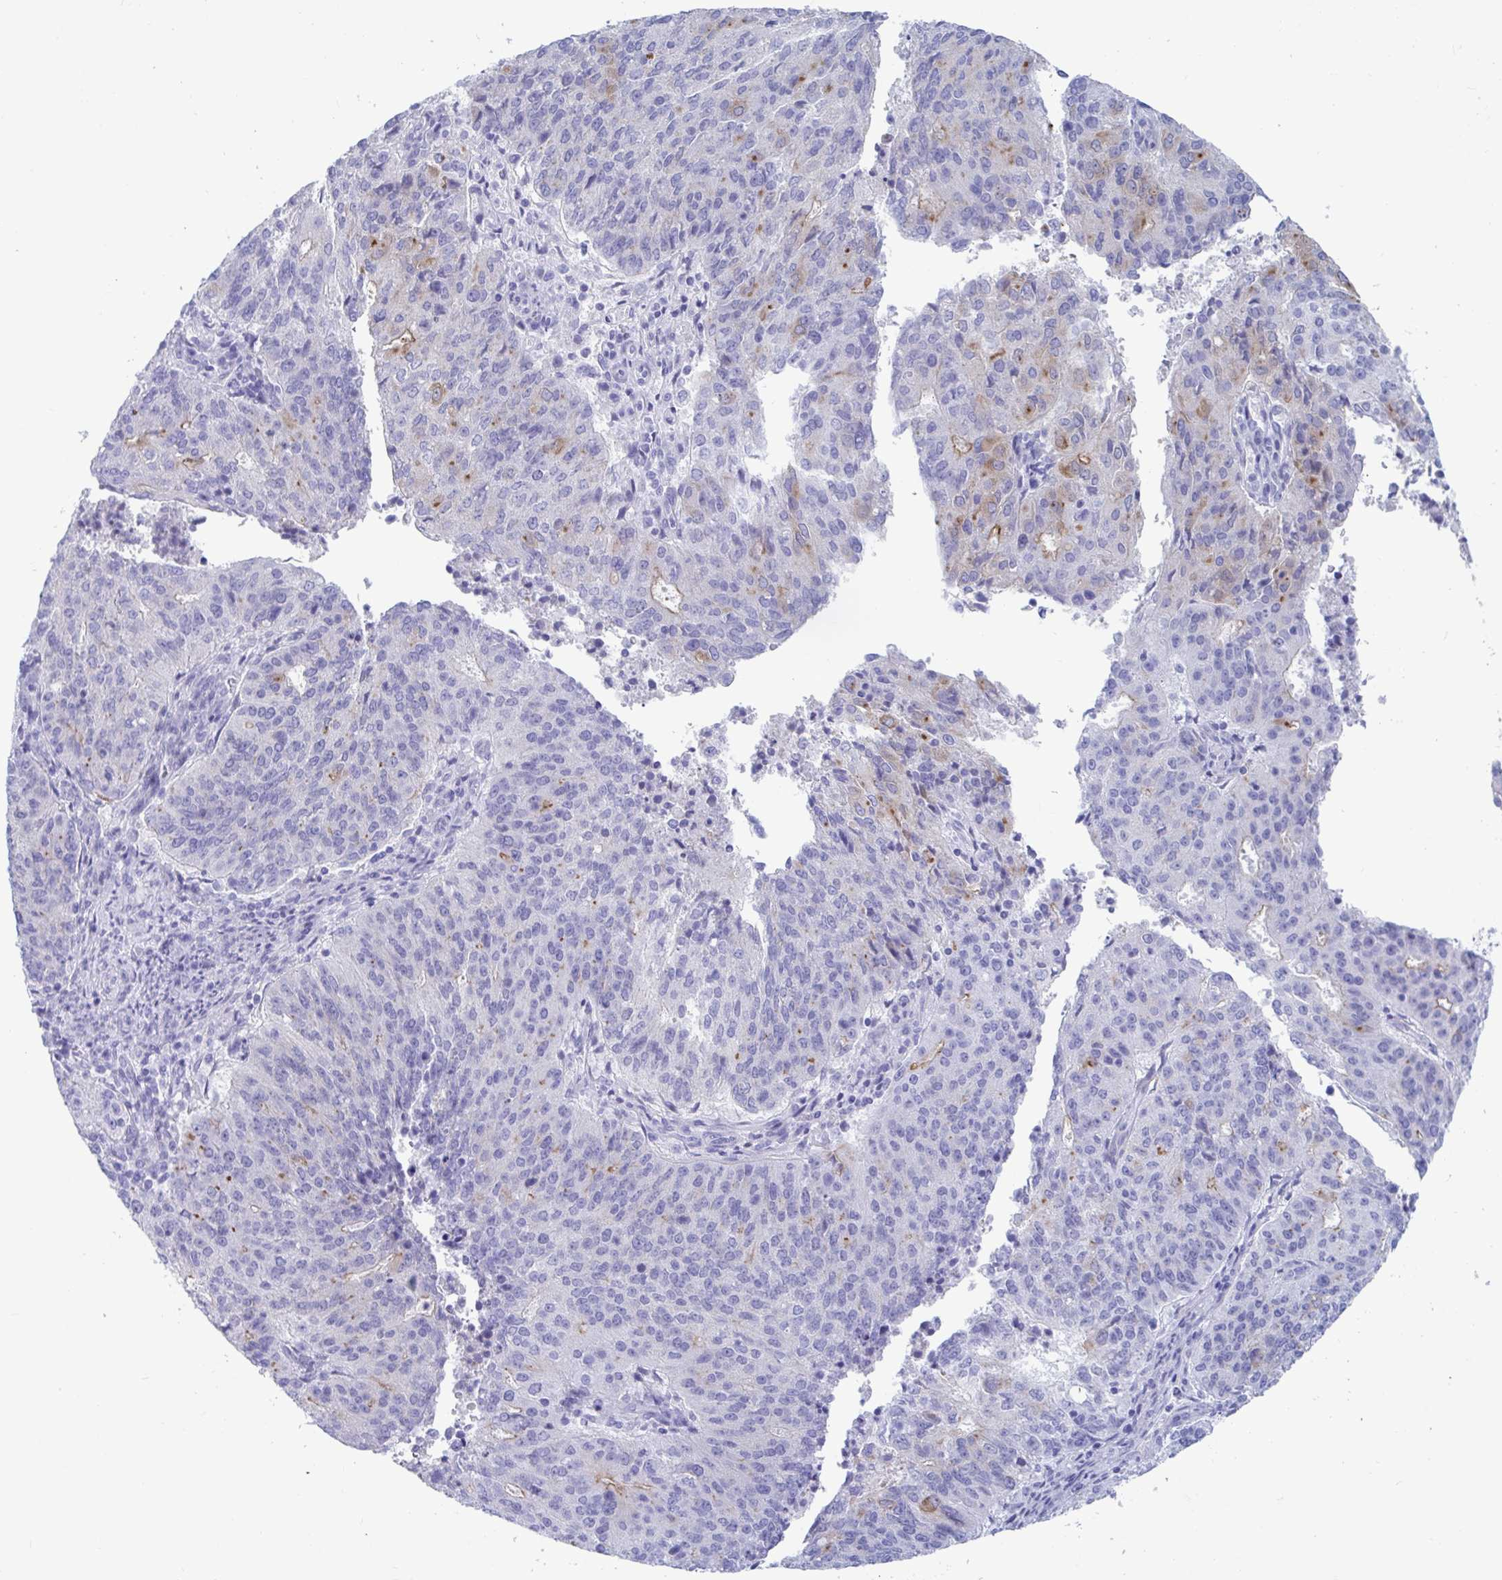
{"staining": {"intensity": "moderate", "quantity": "<25%", "location": "cytoplasmic/membranous"}, "tissue": "endometrial cancer", "cell_type": "Tumor cells", "image_type": "cancer", "snomed": [{"axis": "morphology", "description": "Adenocarcinoma, NOS"}, {"axis": "topography", "description": "Endometrium"}], "caption": "Protein expression analysis of endometrial adenocarcinoma exhibits moderate cytoplasmic/membranous staining in about <25% of tumor cells.", "gene": "TTC30B", "patient": {"sex": "female", "age": 82}}